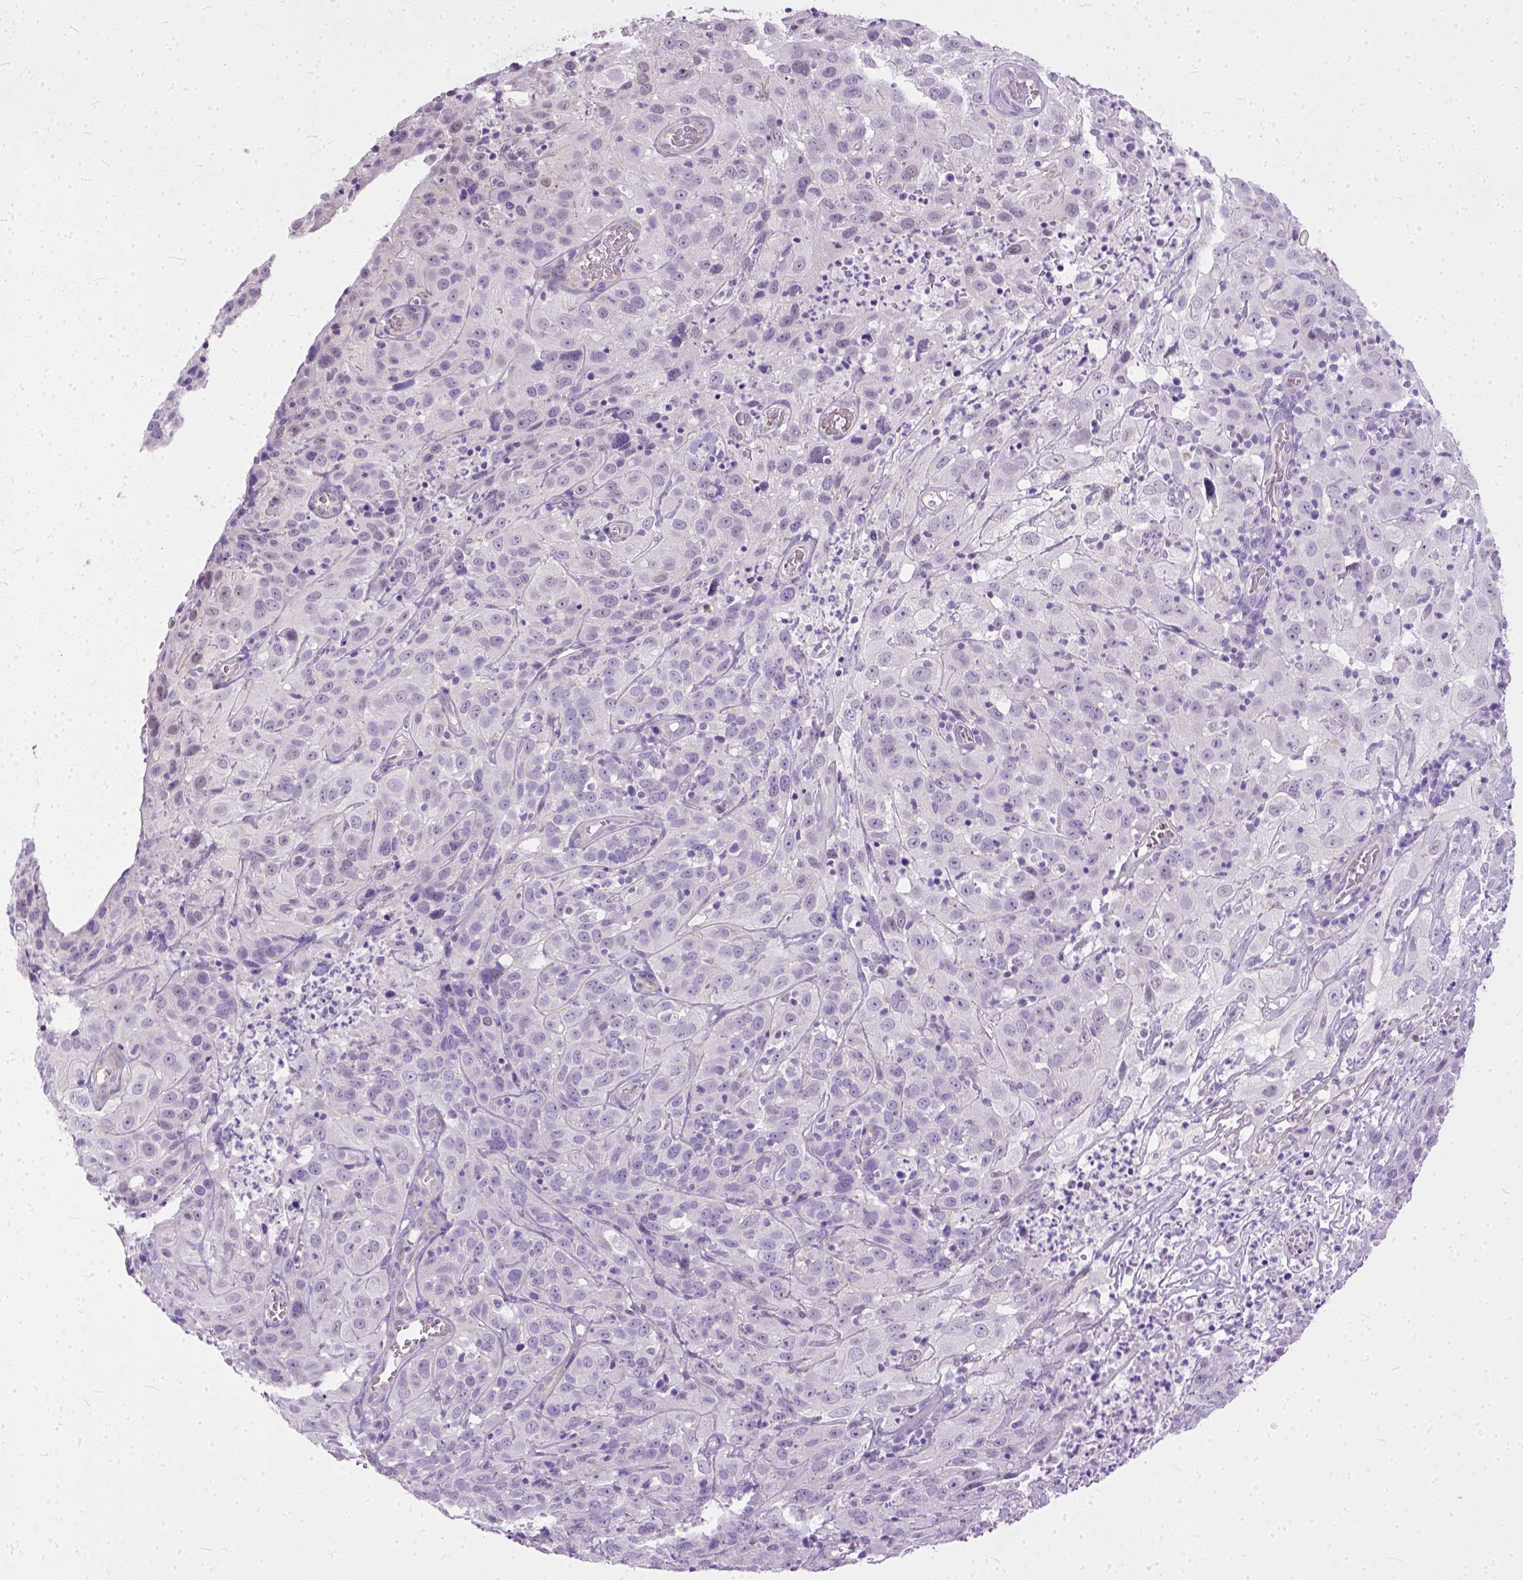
{"staining": {"intensity": "negative", "quantity": "none", "location": "none"}, "tissue": "cervical cancer", "cell_type": "Tumor cells", "image_type": "cancer", "snomed": [{"axis": "morphology", "description": "Squamous cell carcinoma, NOS"}, {"axis": "topography", "description": "Cervix"}], "caption": "Histopathology image shows no significant protein positivity in tumor cells of cervical cancer. (DAB (3,3'-diaminobenzidine) immunohistochemistry (IHC) with hematoxylin counter stain).", "gene": "ADGRF1", "patient": {"sex": "female", "age": 32}}